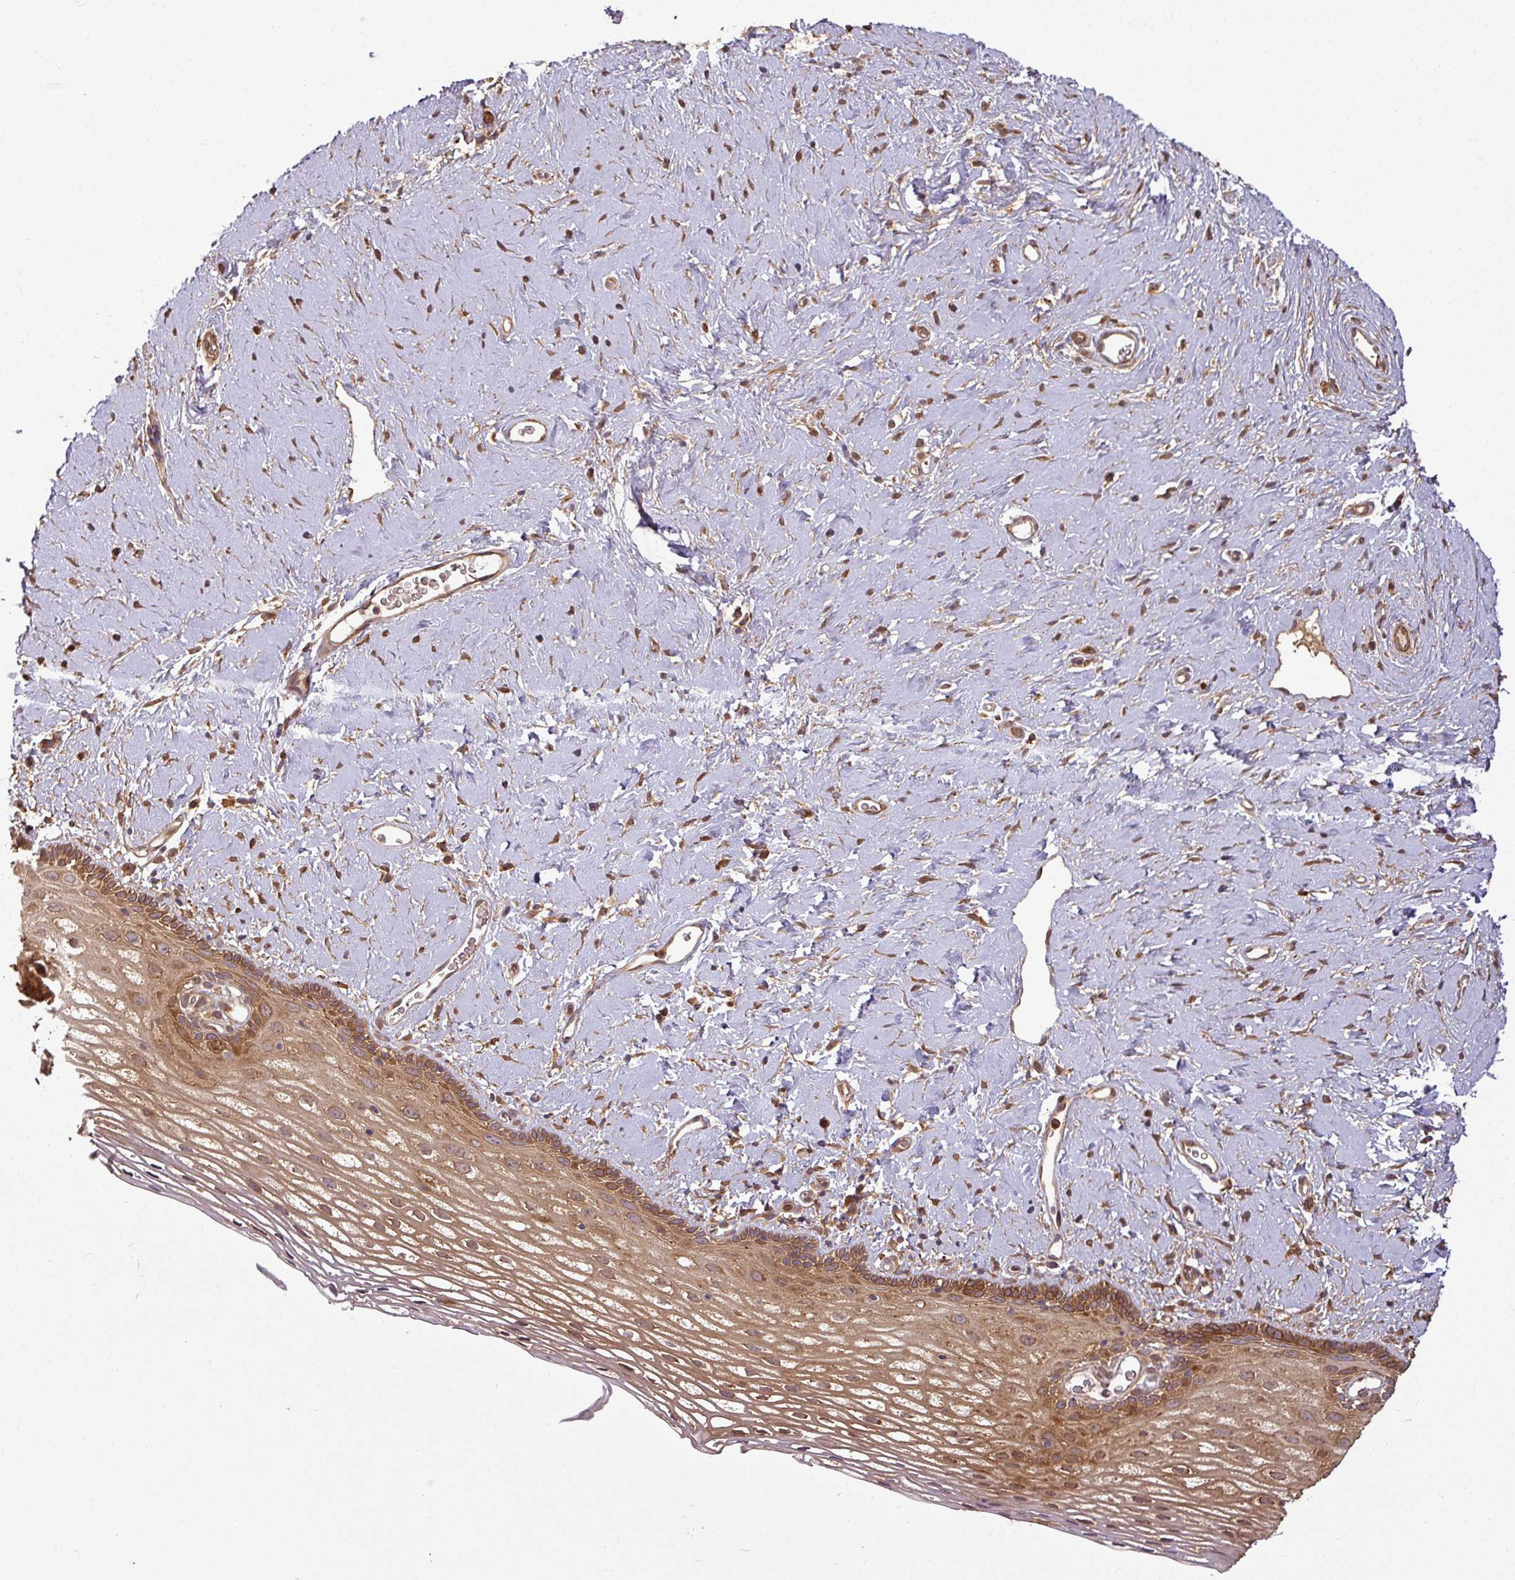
{"staining": {"intensity": "moderate", "quantity": "25%-75%", "location": "cytoplasmic/membranous,nuclear"}, "tissue": "vagina", "cell_type": "Squamous epithelial cells", "image_type": "normal", "snomed": [{"axis": "morphology", "description": "Normal tissue, NOS"}, {"axis": "morphology", "description": "Adenocarcinoma, NOS"}, {"axis": "topography", "description": "Rectum"}, {"axis": "topography", "description": "Vagina"}], "caption": "Benign vagina displays moderate cytoplasmic/membranous,nuclear expression in approximately 25%-75% of squamous epithelial cells, visualized by immunohistochemistry.", "gene": "MAP3K6", "patient": {"sex": "female", "age": 71}}